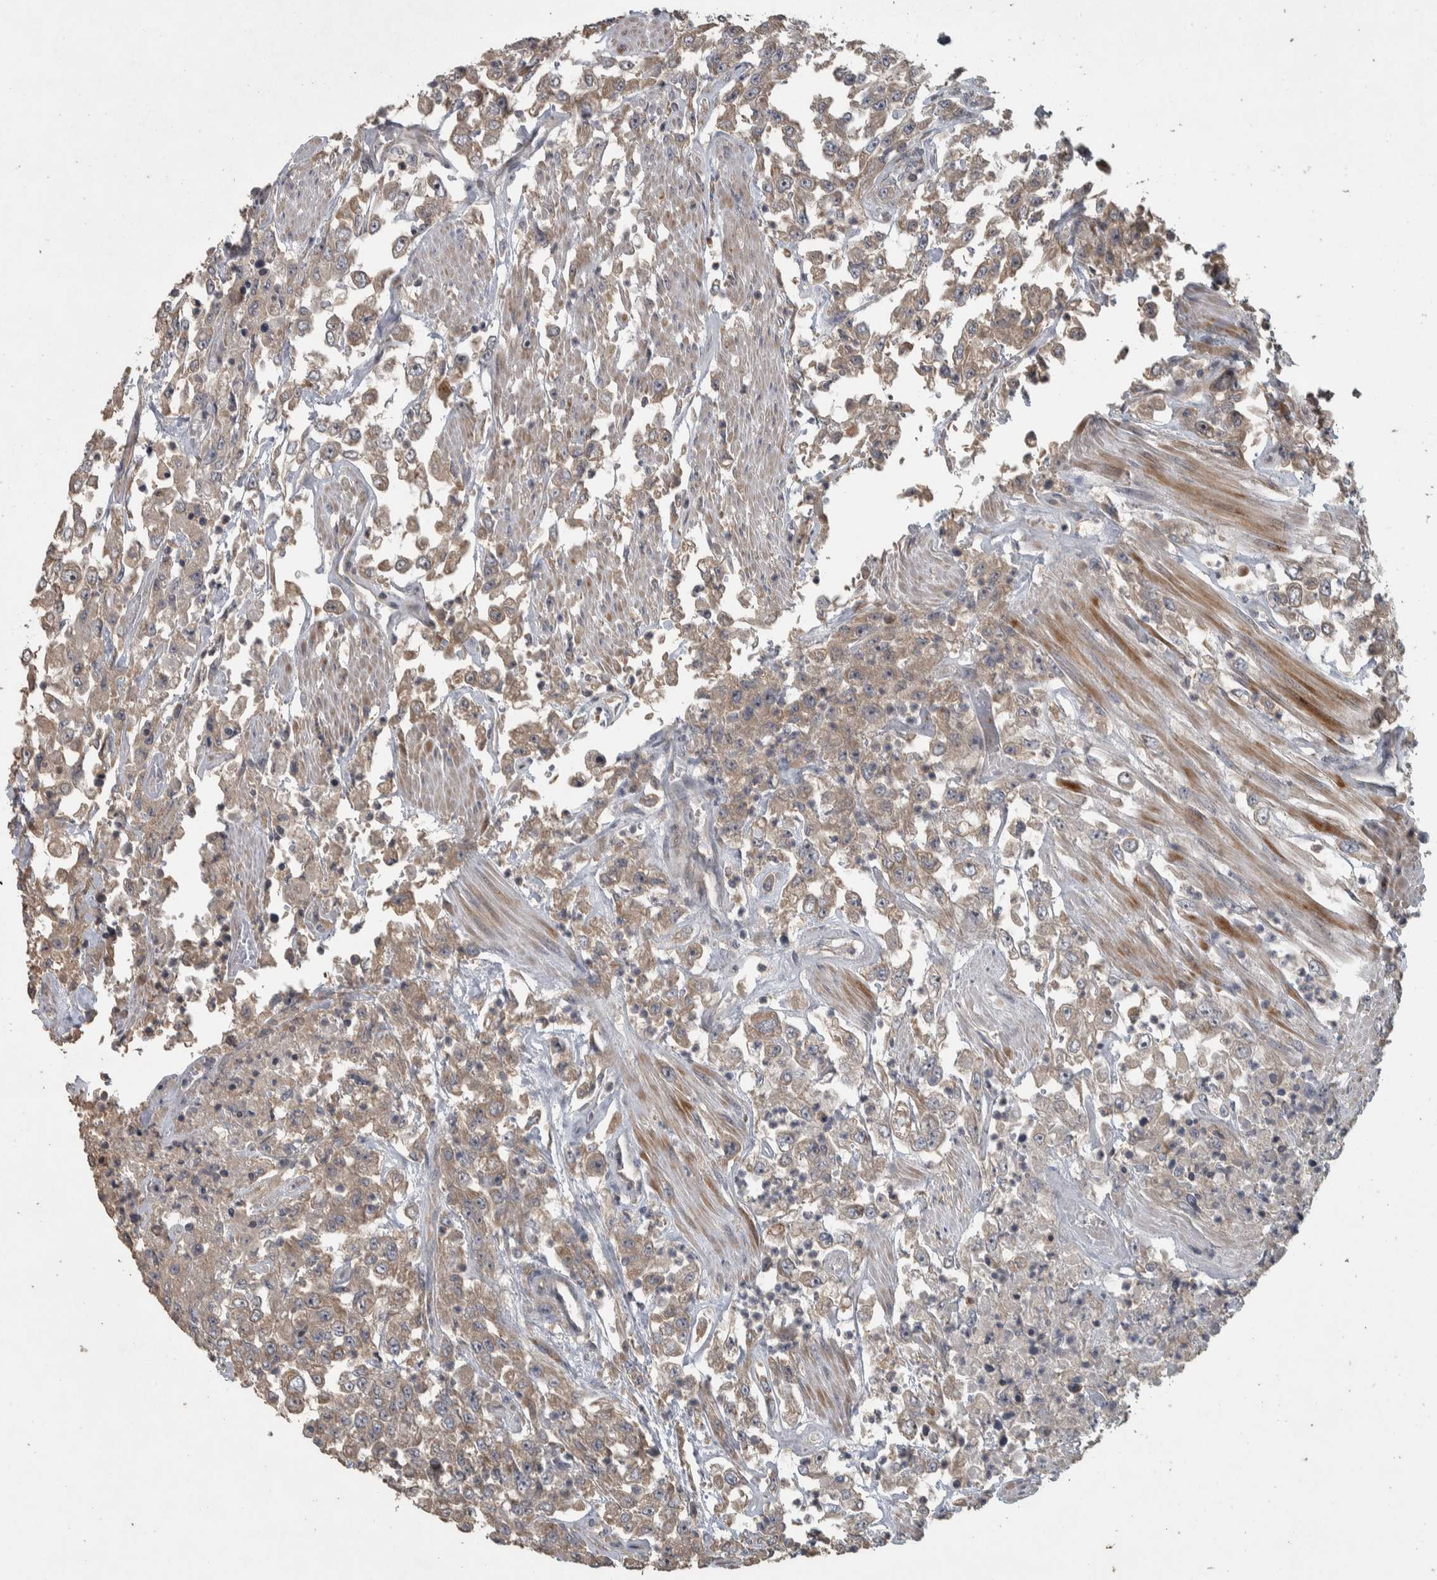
{"staining": {"intensity": "weak", "quantity": ">75%", "location": "cytoplasmic/membranous"}, "tissue": "urothelial cancer", "cell_type": "Tumor cells", "image_type": "cancer", "snomed": [{"axis": "morphology", "description": "Urothelial carcinoma, High grade"}, {"axis": "topography", "description": "Urinary bladder"}], "caption": "Urothelial carcinoma (high-grade) stained with IHC exhibits weak cytoplasmic/membranous staining in about >75% of tumor cells.", "gene": "ERAL1", "patient": {"sex": "male", "age": 46}}